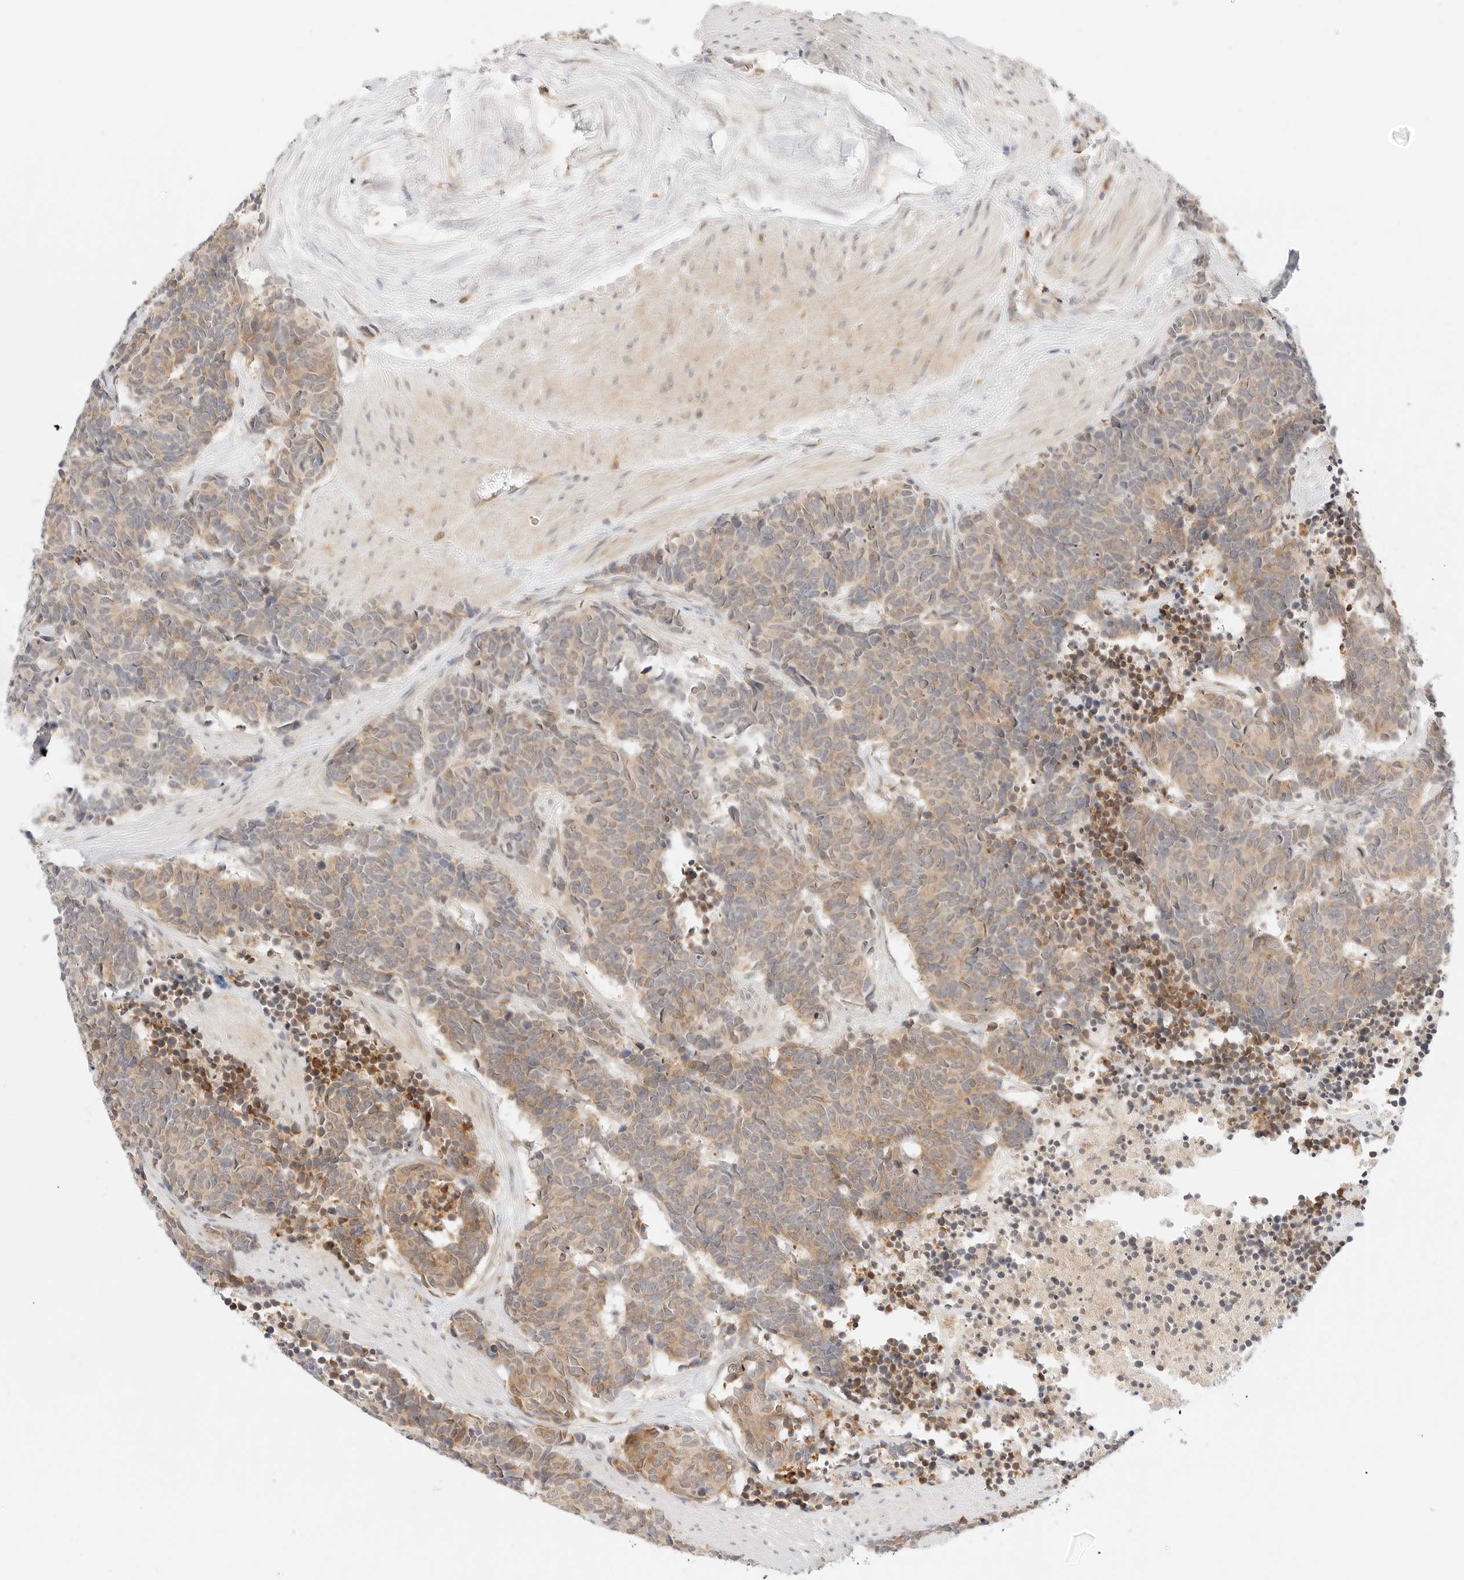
{"staining": {"intensity": "moderate", "quantity": ">75%", "location": "cytoplasmic/membranous"}, "tissue": "carcinoid", "cell_type": "Tumor cells", "image_type": "cancer", "snomed": [{"axis": "morphology", "description": "Carcinoma, NOS"}, {"axis": "morphology", "description": "Carcinoid, malignant, NOS"}, {"axis": "topography", "description": "Urinary bladder"}], "caption": "Carcinoid was stained to show a protein in brown. There is medium levels of moderate cytoplasmic/membranous staining in about >75% of tumor cells.", "gene": "ERO1B", "patient": {"sex": "male", "age": 57}}